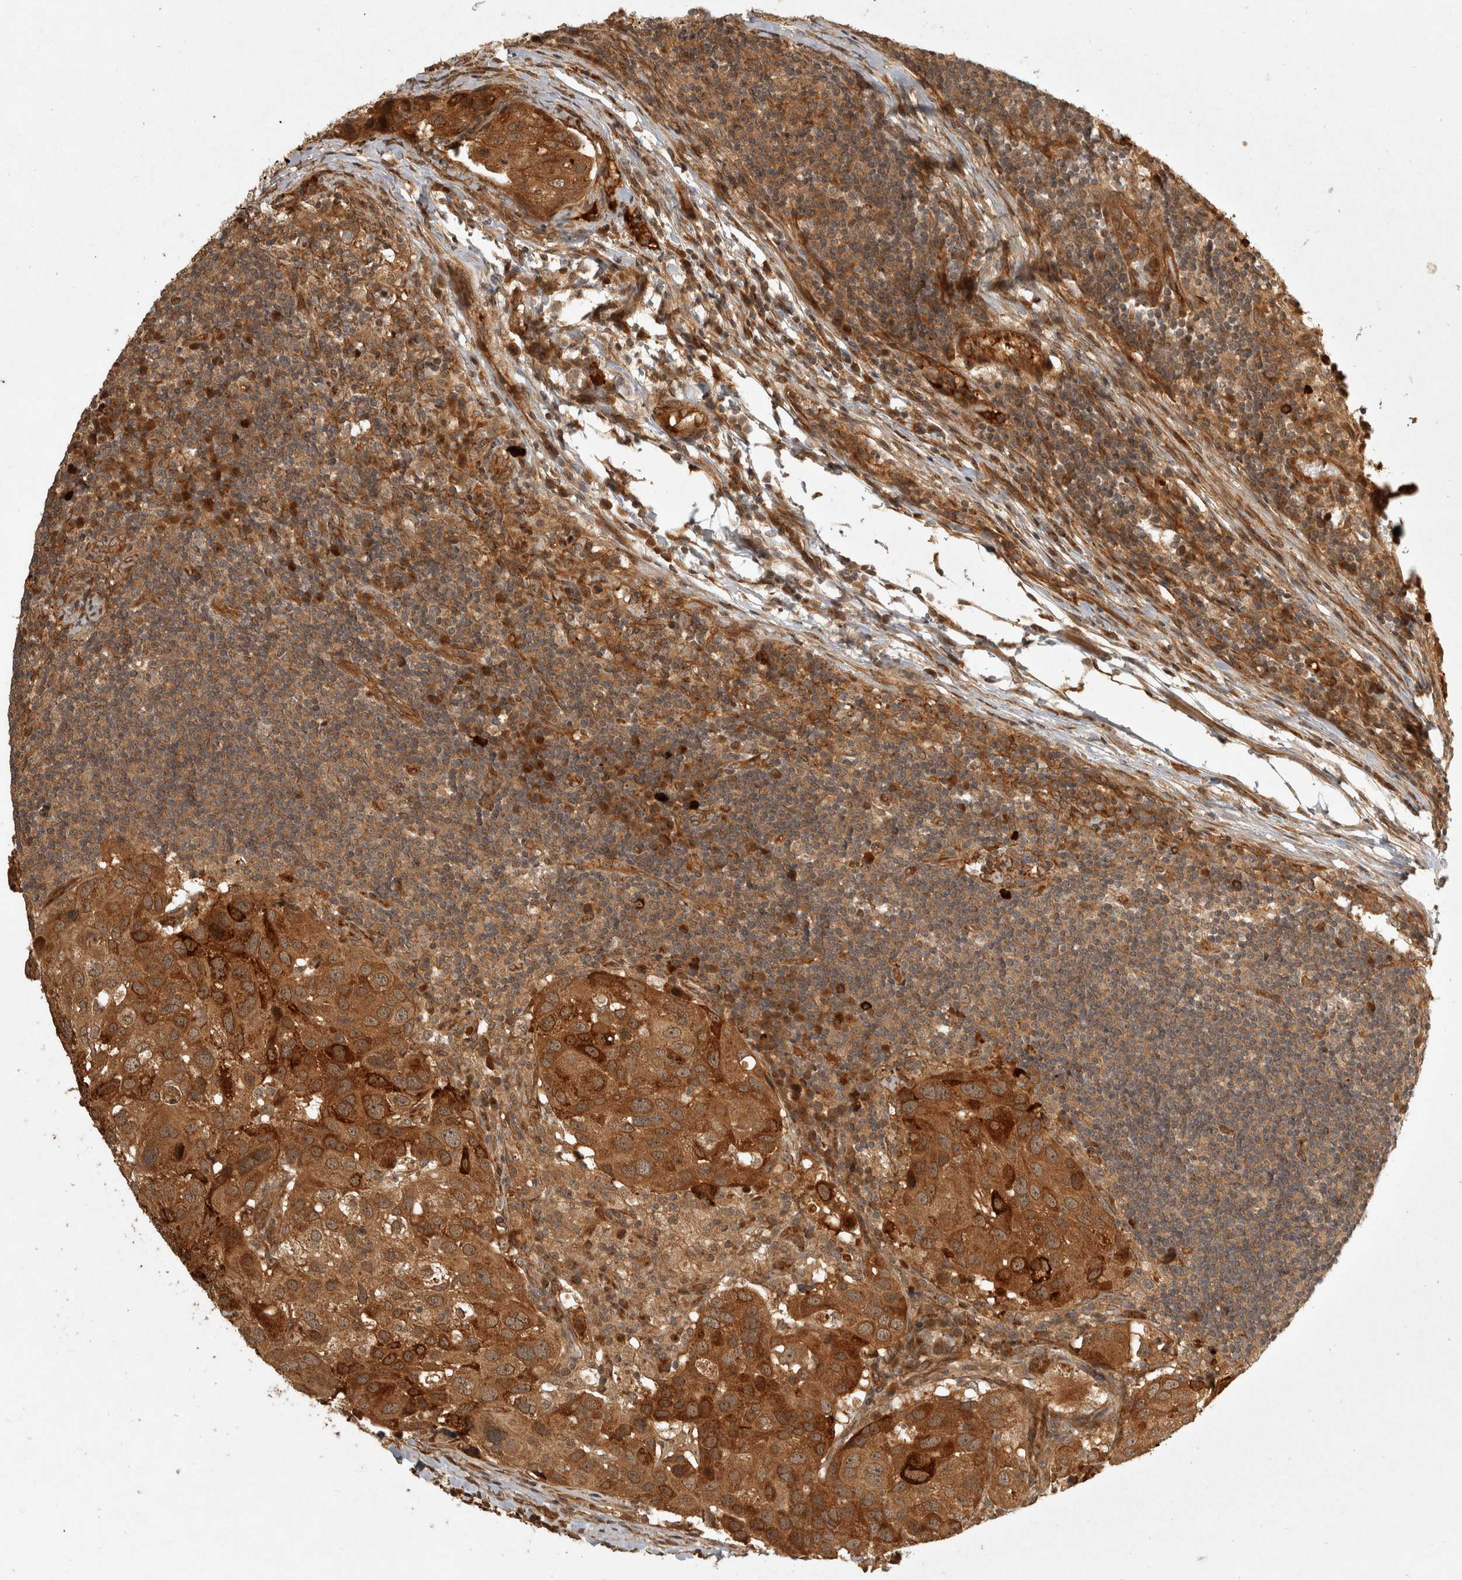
{"staining": {"intensity": "strong", "quantity": ">75%", "location": "cytoplasmic/membranous"}, "tissue": "urothelial cancer", "cell_type": "Tumor cells", "image_type": "cancer", "snomed": [{"axis": "morphology", "description": "Urothelial carcinoma, High grade"}, {"axis": "topography", "description": "Lymph node"}, {"axis": "topography", "description": "Urinary bladder"}], "caption": "DAB immunohistochemical staining of human urothelial cancer demonstrates strong cytoplasmic/membranous protein expression in approximately >75% of tumor cells.", "gene": "CAMSAP2", "patient": {"sex": "male", "age": 51}}